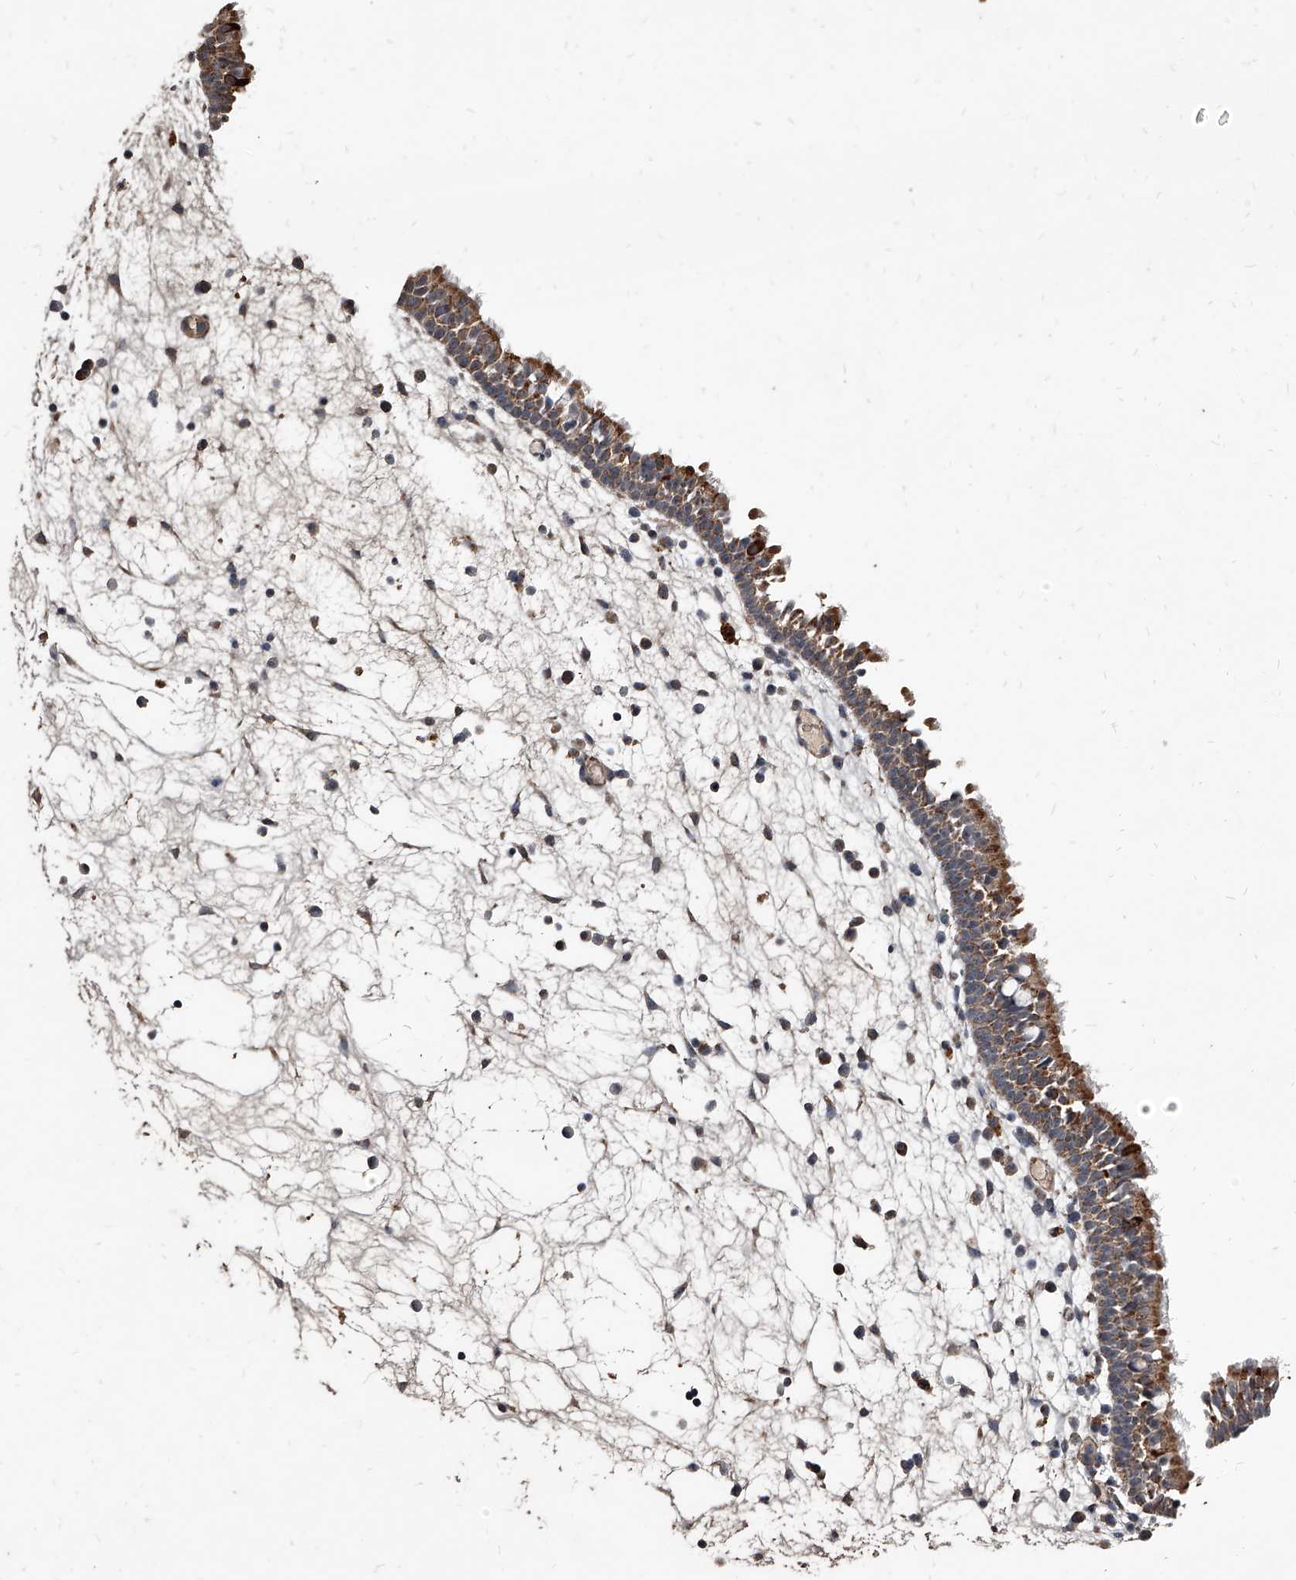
{"staining": {"intensity": "moderate", "quantity": "25%-75%", "location": "cytoplasmic/membranous"}, "tissue": "nasopharynx", "cell_type": "Respiratory epithelial cells", "image_type": "normal", "snomed": [{"axis": "morphology", "description": "Normal tissue, NOS"}, {"axis": "morphology", "description": "Inflammation, NOS"}, {"axis": "morphology", "description": "Malignant melanoma, Metastatic site"}, {"axis": "topography", "description": "Nasopharynx"}], "caption": "Moderate cytoplasmic/membranous staining is appreciated in about 25%-75% of respiratory epithelial cells in unremarkable nasopharynx.", "gene": "GPR183", "patient": {"sex": "male", "age": 70}}